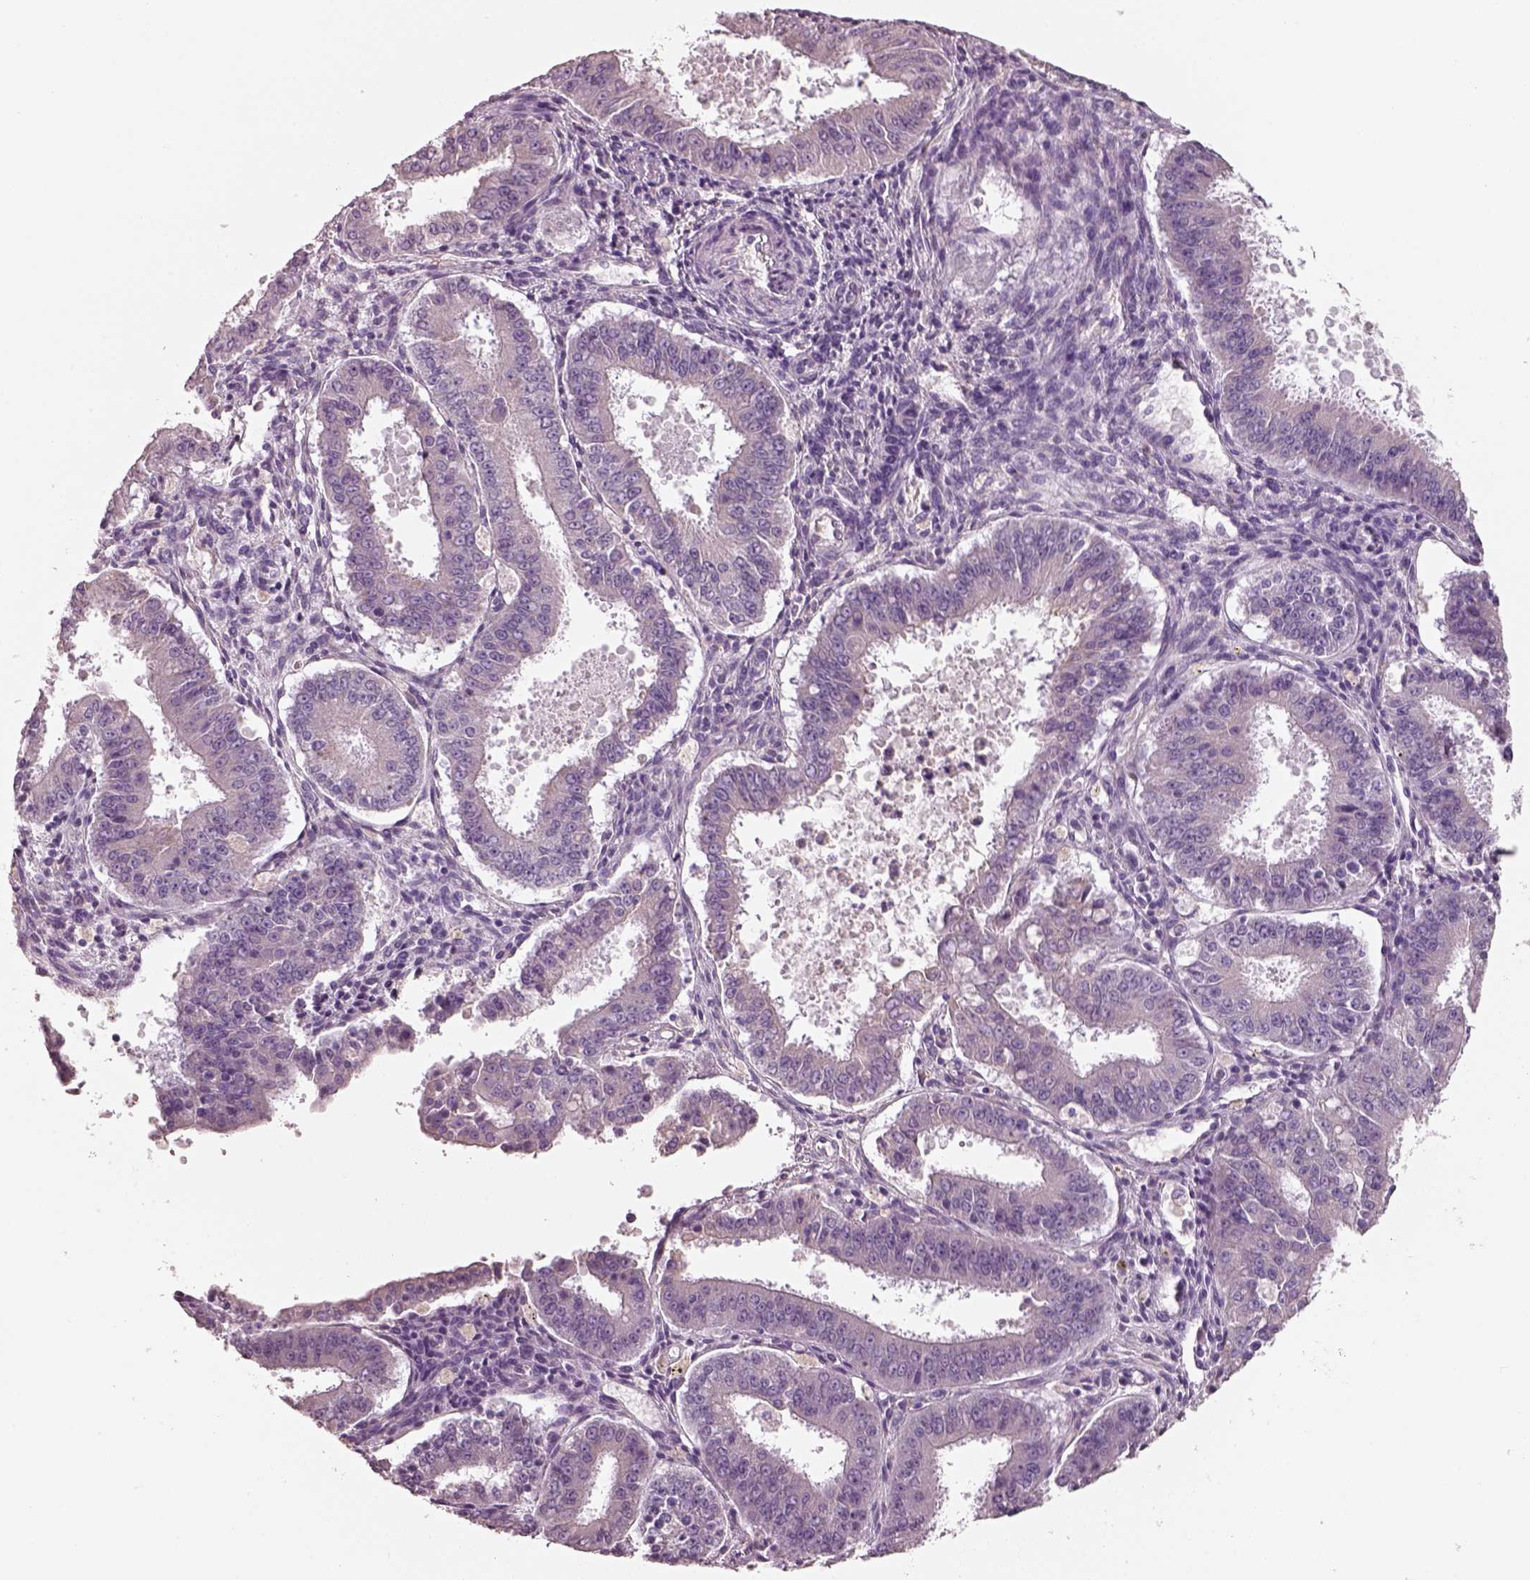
{"staining": {"intensity": "negative", "quantity": "none", "location": "none"}, "tissue": "ovarian cancer", "cell_type": "Tumor cells", "image_type": "cancer", "snomed": [{"axis": "morphology", "description": "Carcinoma, endometroid"}, {"axis": "topography", "description": "Ovary"}], "caption": "Photomicrograph shows no protein positivity in tumor cells of endometroid carcinoma (ovarian) tissue. (Brightfield microscopy of DAB (3,3'-diaminobenzidine) immunohistochemistry (IHC) at high magnification).", "gene": "PNOC", "patient": {"sex": "female", "age": 42}}